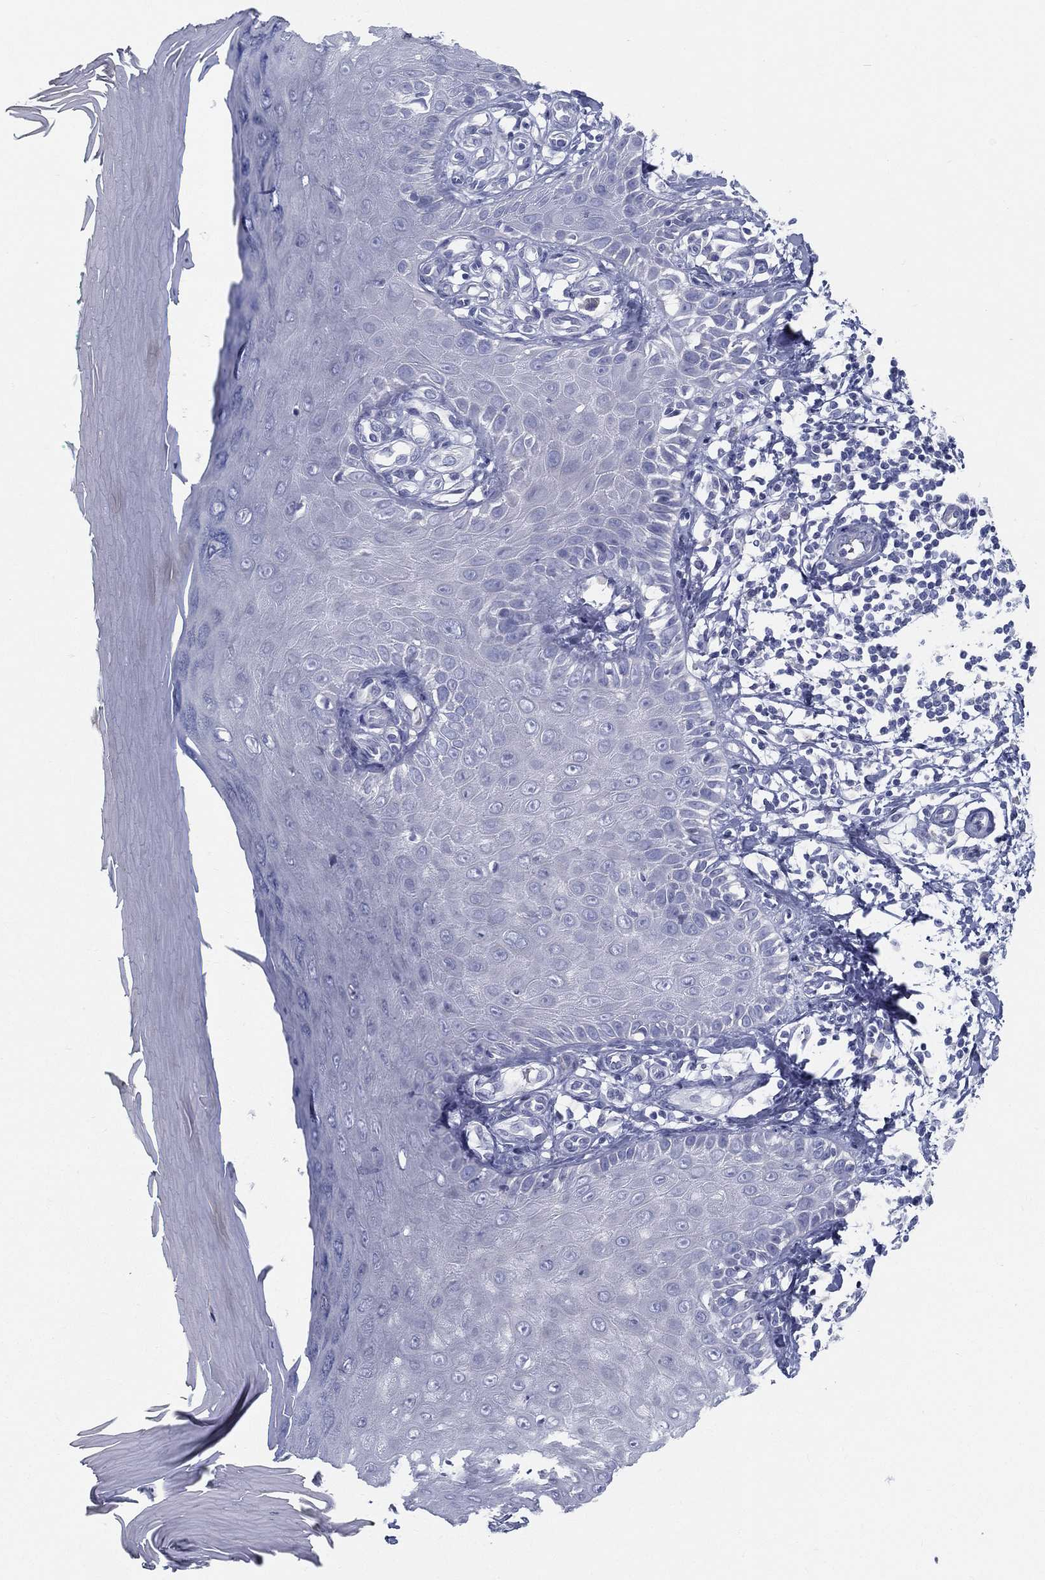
{"staining": {"intensity": "negative", "quantity": "none", "location": "none"}, "tissue": "skin", "cell_type": "Fibroblasts", "image_type": "normal", "snomed": [{"axis": "morphology", "description": "Normal tissue, NOS"}, {"axis": "morphology", "description": "Inflammation, NOS"}, {"axis": "morphology", "description": "Fibrosis, NOS"}, {"axis": "topography", "description": "Skin"}], "caption": "Fibroblasts show no significant expression in benign skin. The staining is performed using DAB brown chromogen with nuclei counter-stained in using hematoxylin.", "gene": "STS", "patient": {"sex": "male", "age": 71}}